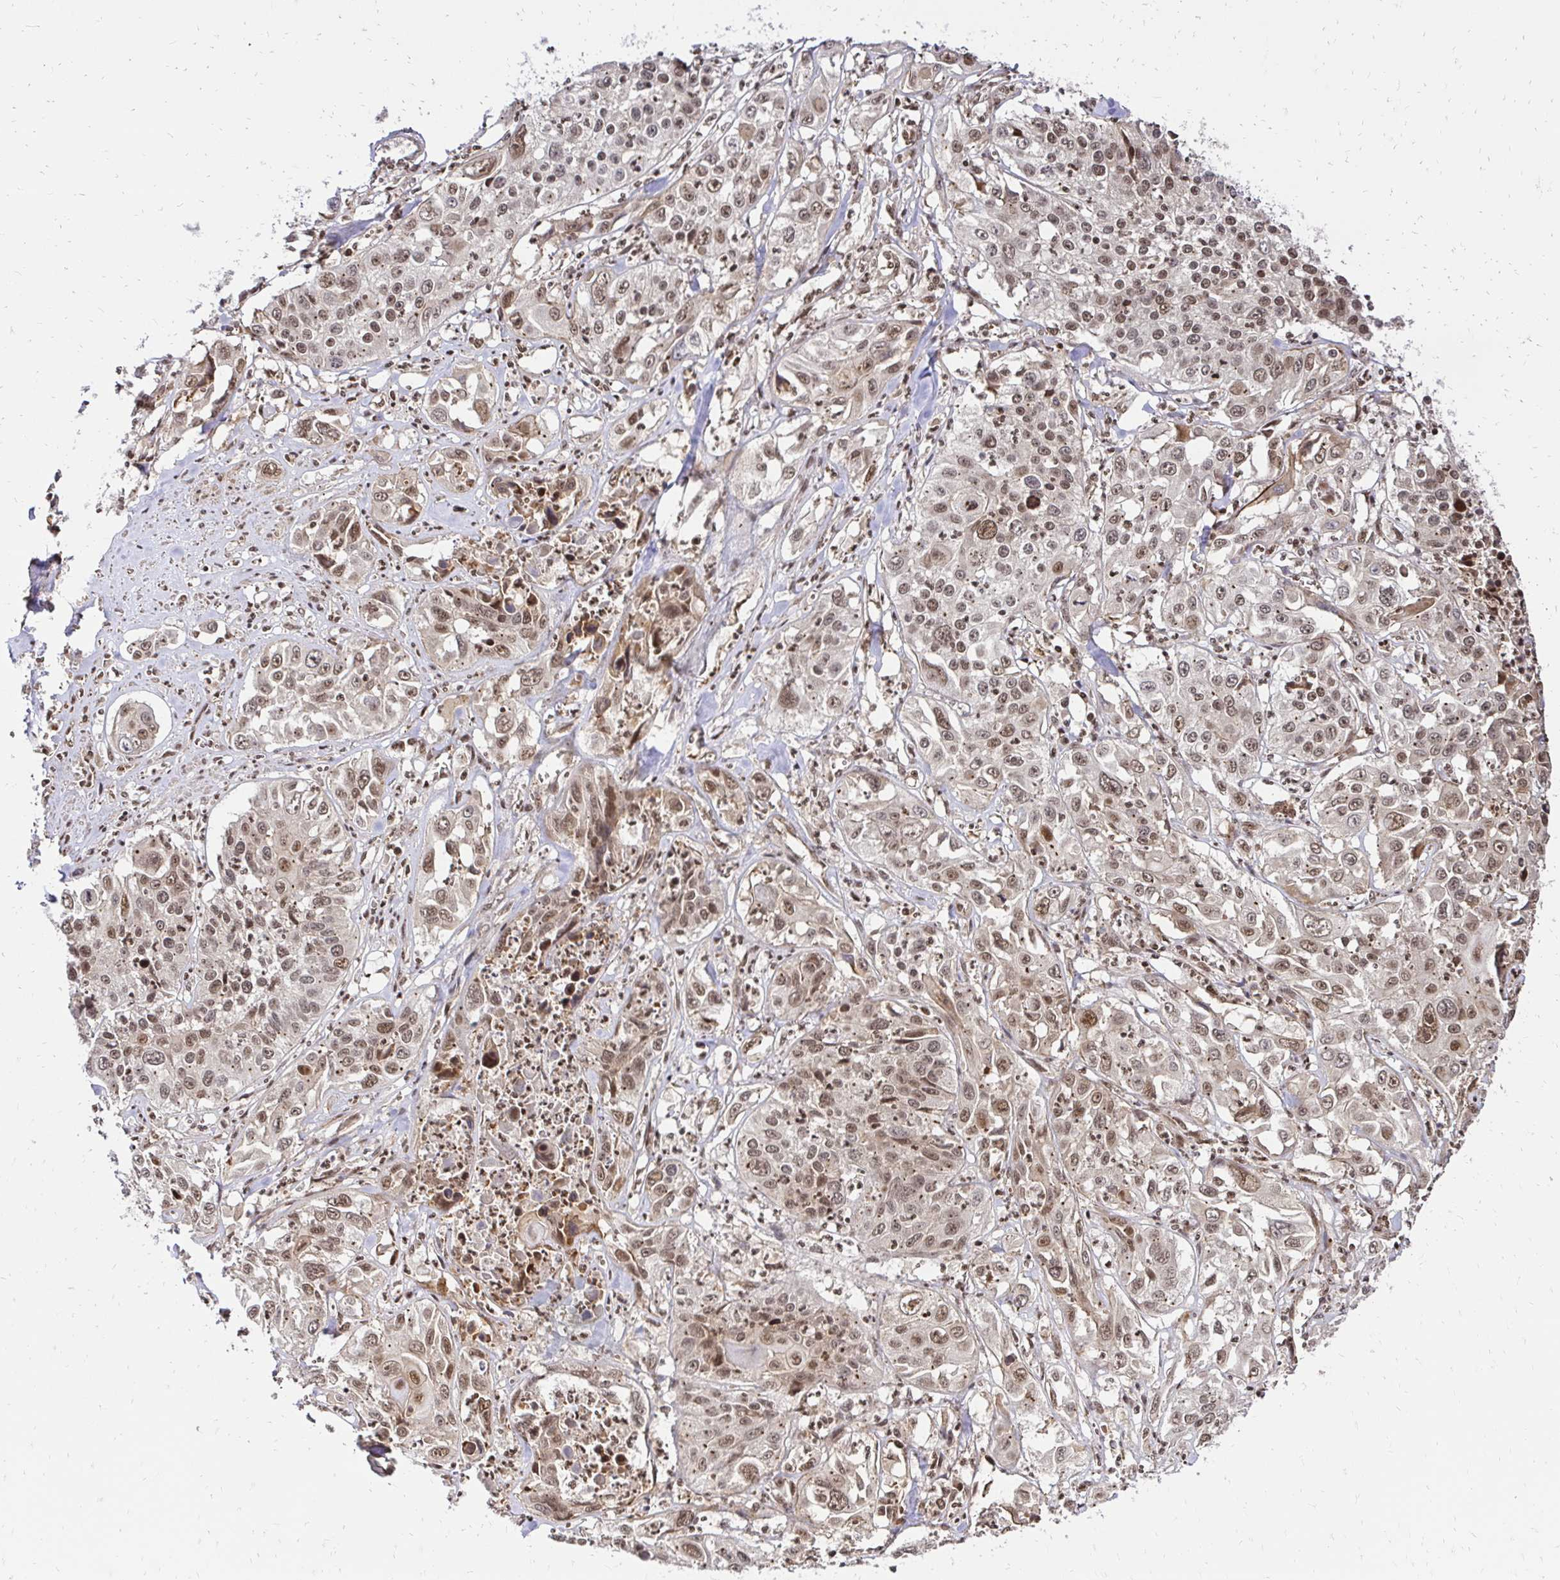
{"staining": {"intensity": "moderate", "quantity": ">75%", "location": "cytoplasmic/membranous,nuclear"}, "tissue": "lung cancer", "cell_type": "Tumor cells", "image_type": "cancer", "snomed": [{"axis": "morphology", "description": "Squamous cell carcinoma, NOS"}, {"axis": "morphology", "description": "Squamous cell carcinoma, metastatic, NOS"}, {"axis": "topography", "description": "Lung"}, {"axis": "topography", "description": "Pleura, NOS"}], "caption": "Lung cancer was stained to show a protein in brown. There is medium levels of moderate cytoplasmic/membranous and nuclear positivity in about >75% of tumor cells. (IHC, brightfield microscopy, high magnification).", "gene": "GLYR1", "patient": {"sex": "male", "age": 72}}